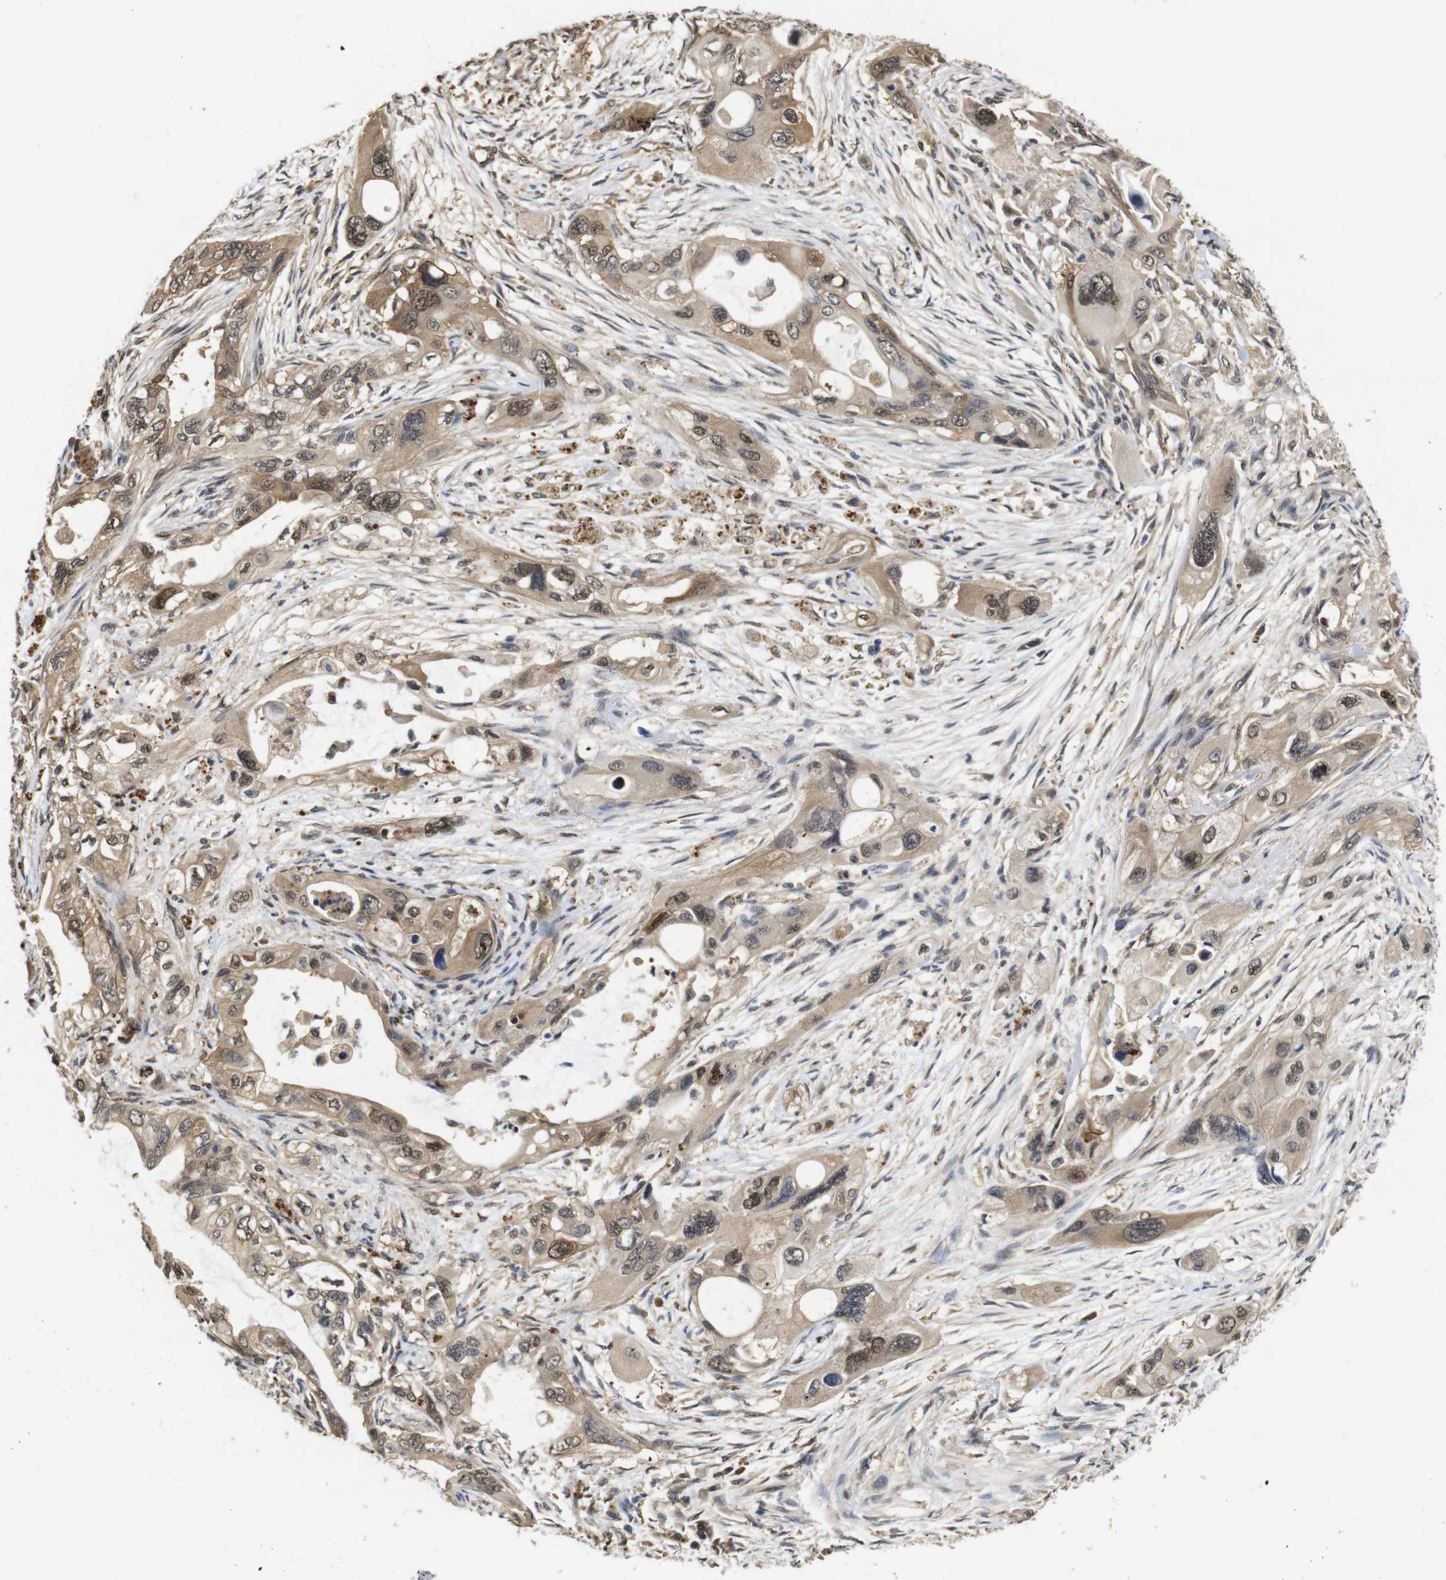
{"staining": {"intensity": "moderate", "quantity": ">75%", "location": "cytoplasmic/membranous,nuclear"}, "tissue": "pancreatic cancer", "cell_type": "Tumor cells", "image_type": "cancer", "snomed": [{"axis": "morphology", "description": "Adenocarcinoma, NOS"}, {"axis": "topography", "description": "Pancreas"}], "caption": "Human pancreatic cancer stained with a brown dye demonstrates moderate cytoplasmic/membranous and nuclear positive positivity in about >75% of tumor cells.", "gene": "SUMO3", "patient": {"sex": "male", "age": 73}}